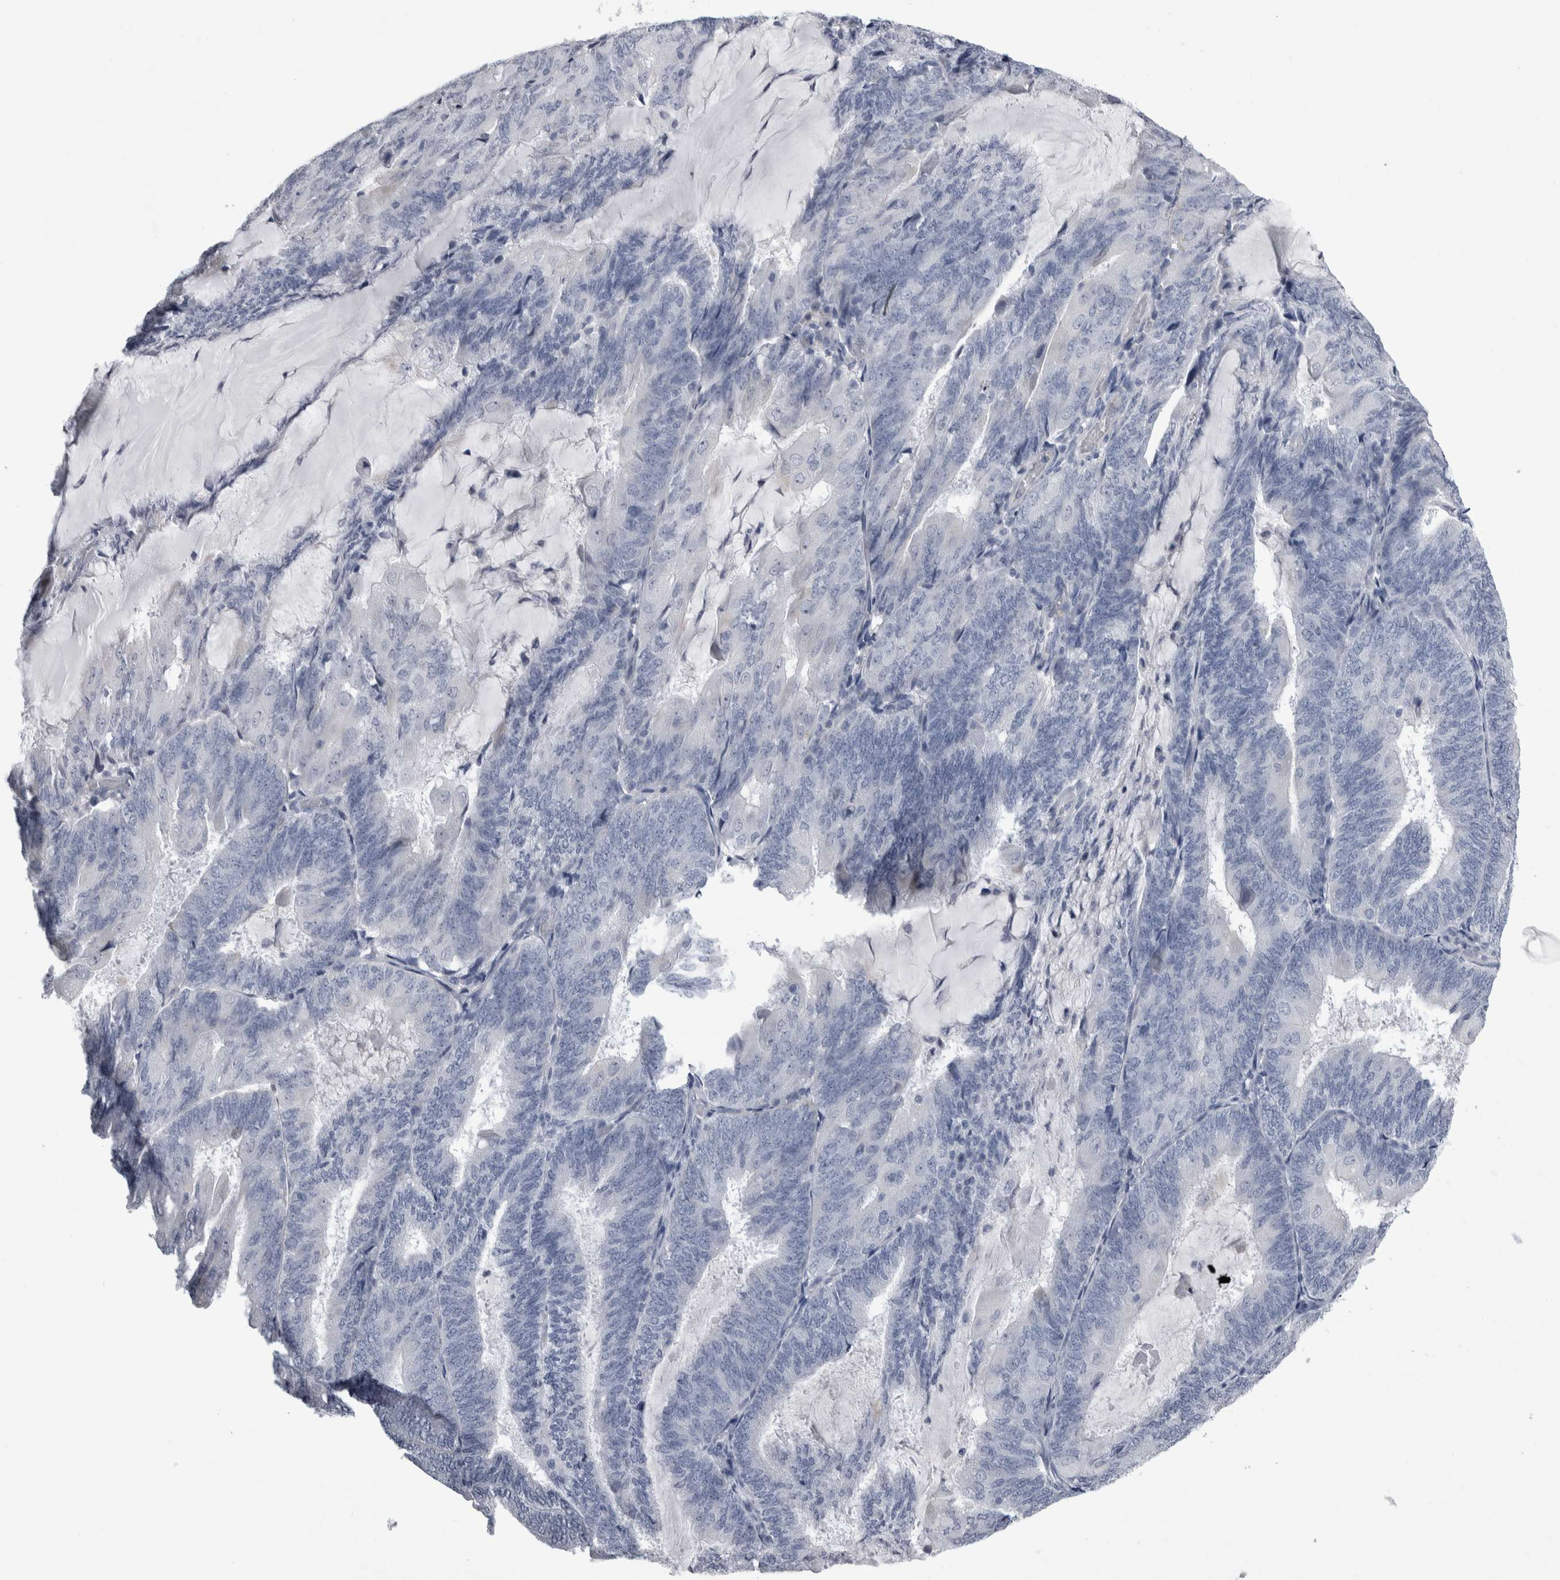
{"staining": {"intensity": "negative", "quantity": "none", "location": "none"}, "tissue": "endometrial cancer", "cell_type": "Tumor cells", "image_type": "cancer", "snomed": [{"axis": "morphology", "description": "Adenocarcinoma, NOS"}, {"axis": "topography", "description": "Endometrium"}], "caption": "Tumor cells show no significant staining in adenocarcinoma (endometrial).", "gene": "ALDH8A1", "patient": {"sex": "female", "age": 81}}